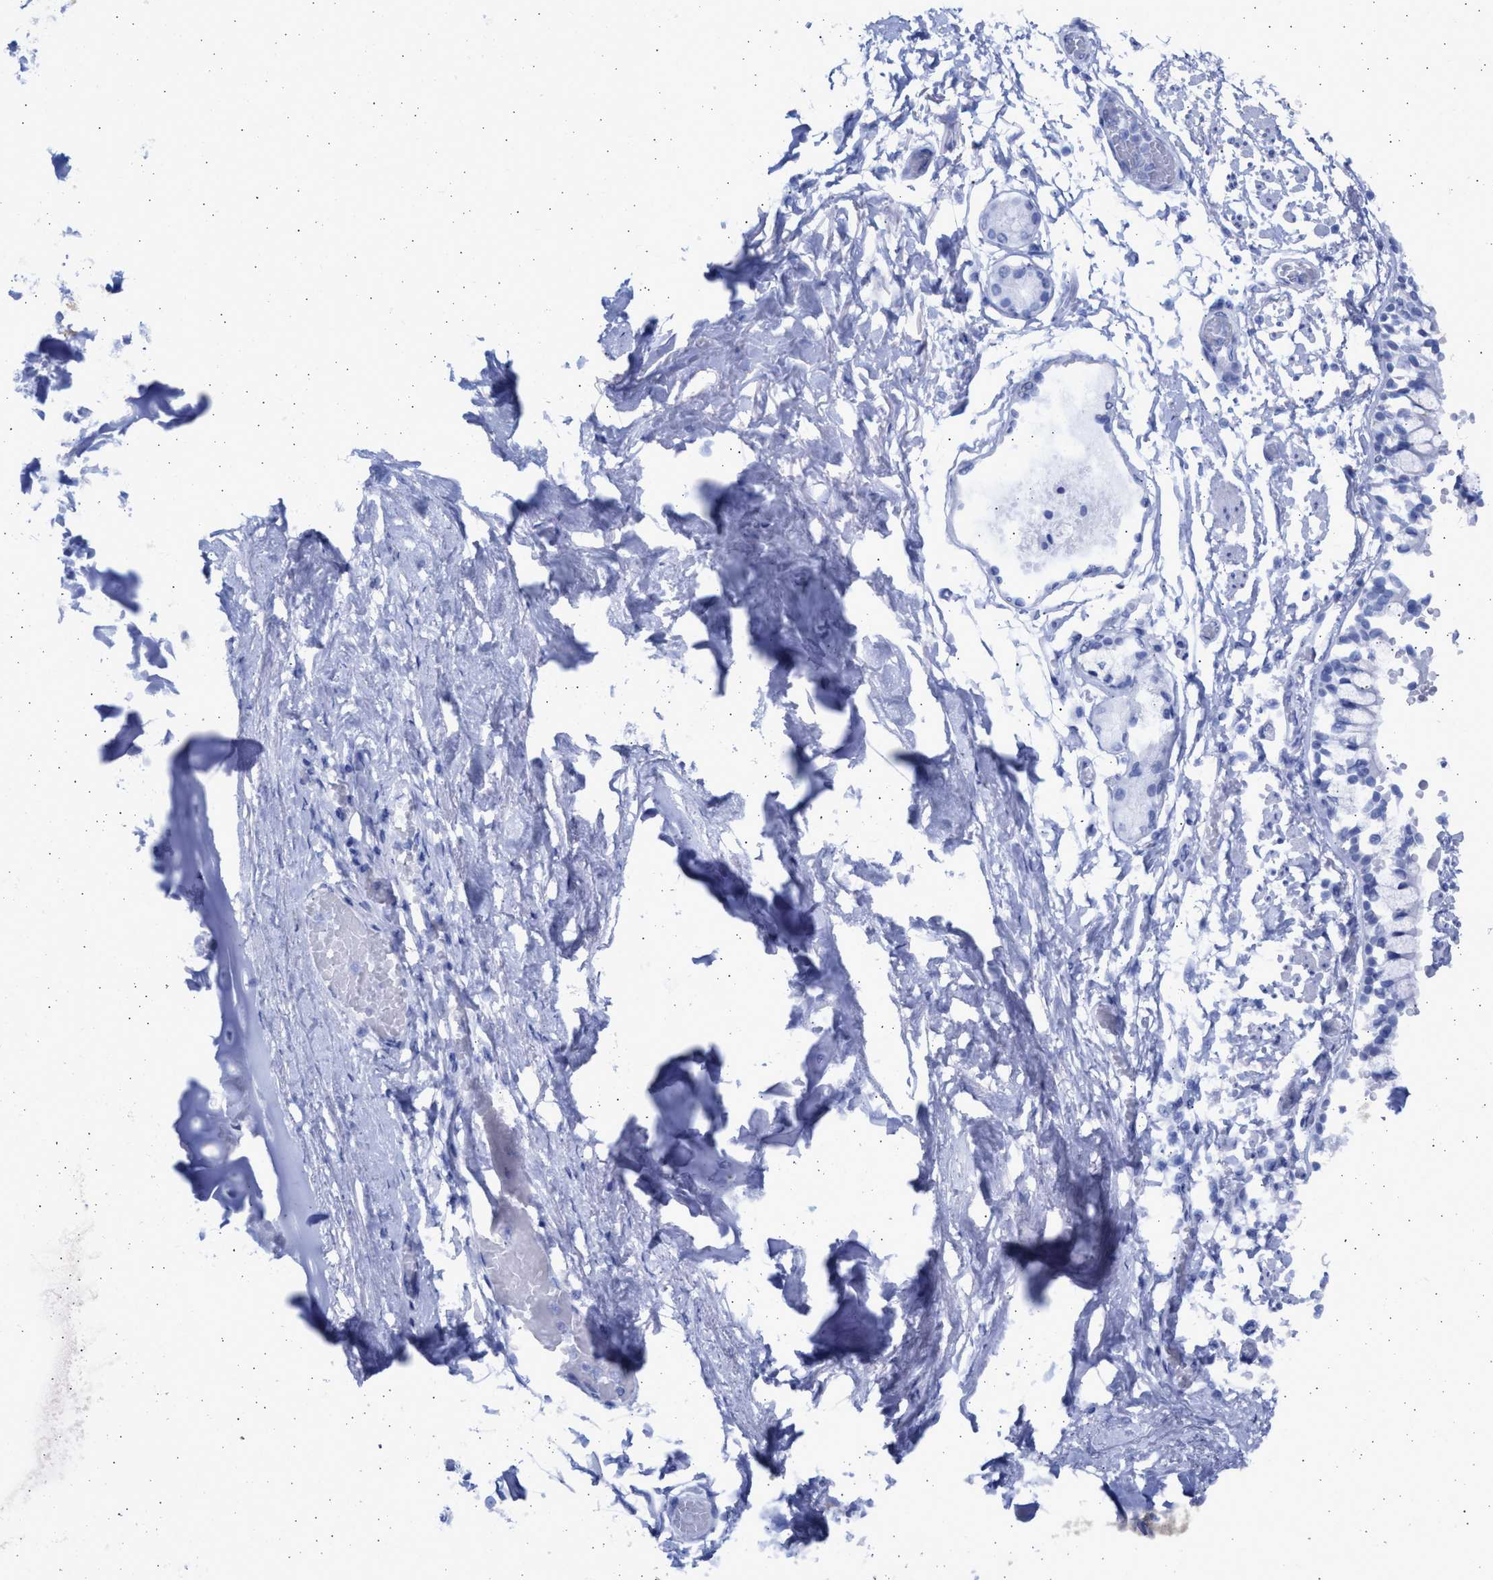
{"staining": {"intensity": "negative", "quantity": "none", "location": "none"}, "tissue": "adipose tissue", "cell_type": "Adipocytes", "image_type": "normal", "snomed": [{"axis": "morphology", "description": "Normal tissue, NOS"}, {"axis": "topography", "description": "Cartilage tissue"}, {"axis": "topography", "description": "Lung"}], "caption": "Benign adipose tissue was stained to show a protein in brown. There is no significant staining in adipocytes. The staining was performed using DAB (3,3'-diaminobenzidine) to visualize the protein expression in brown, while the nuclei were stained in blue with hematoxylin (Magnification: 20x).", "gene": "ALDOC", "patient": {"sex": "female", "age": 77}}